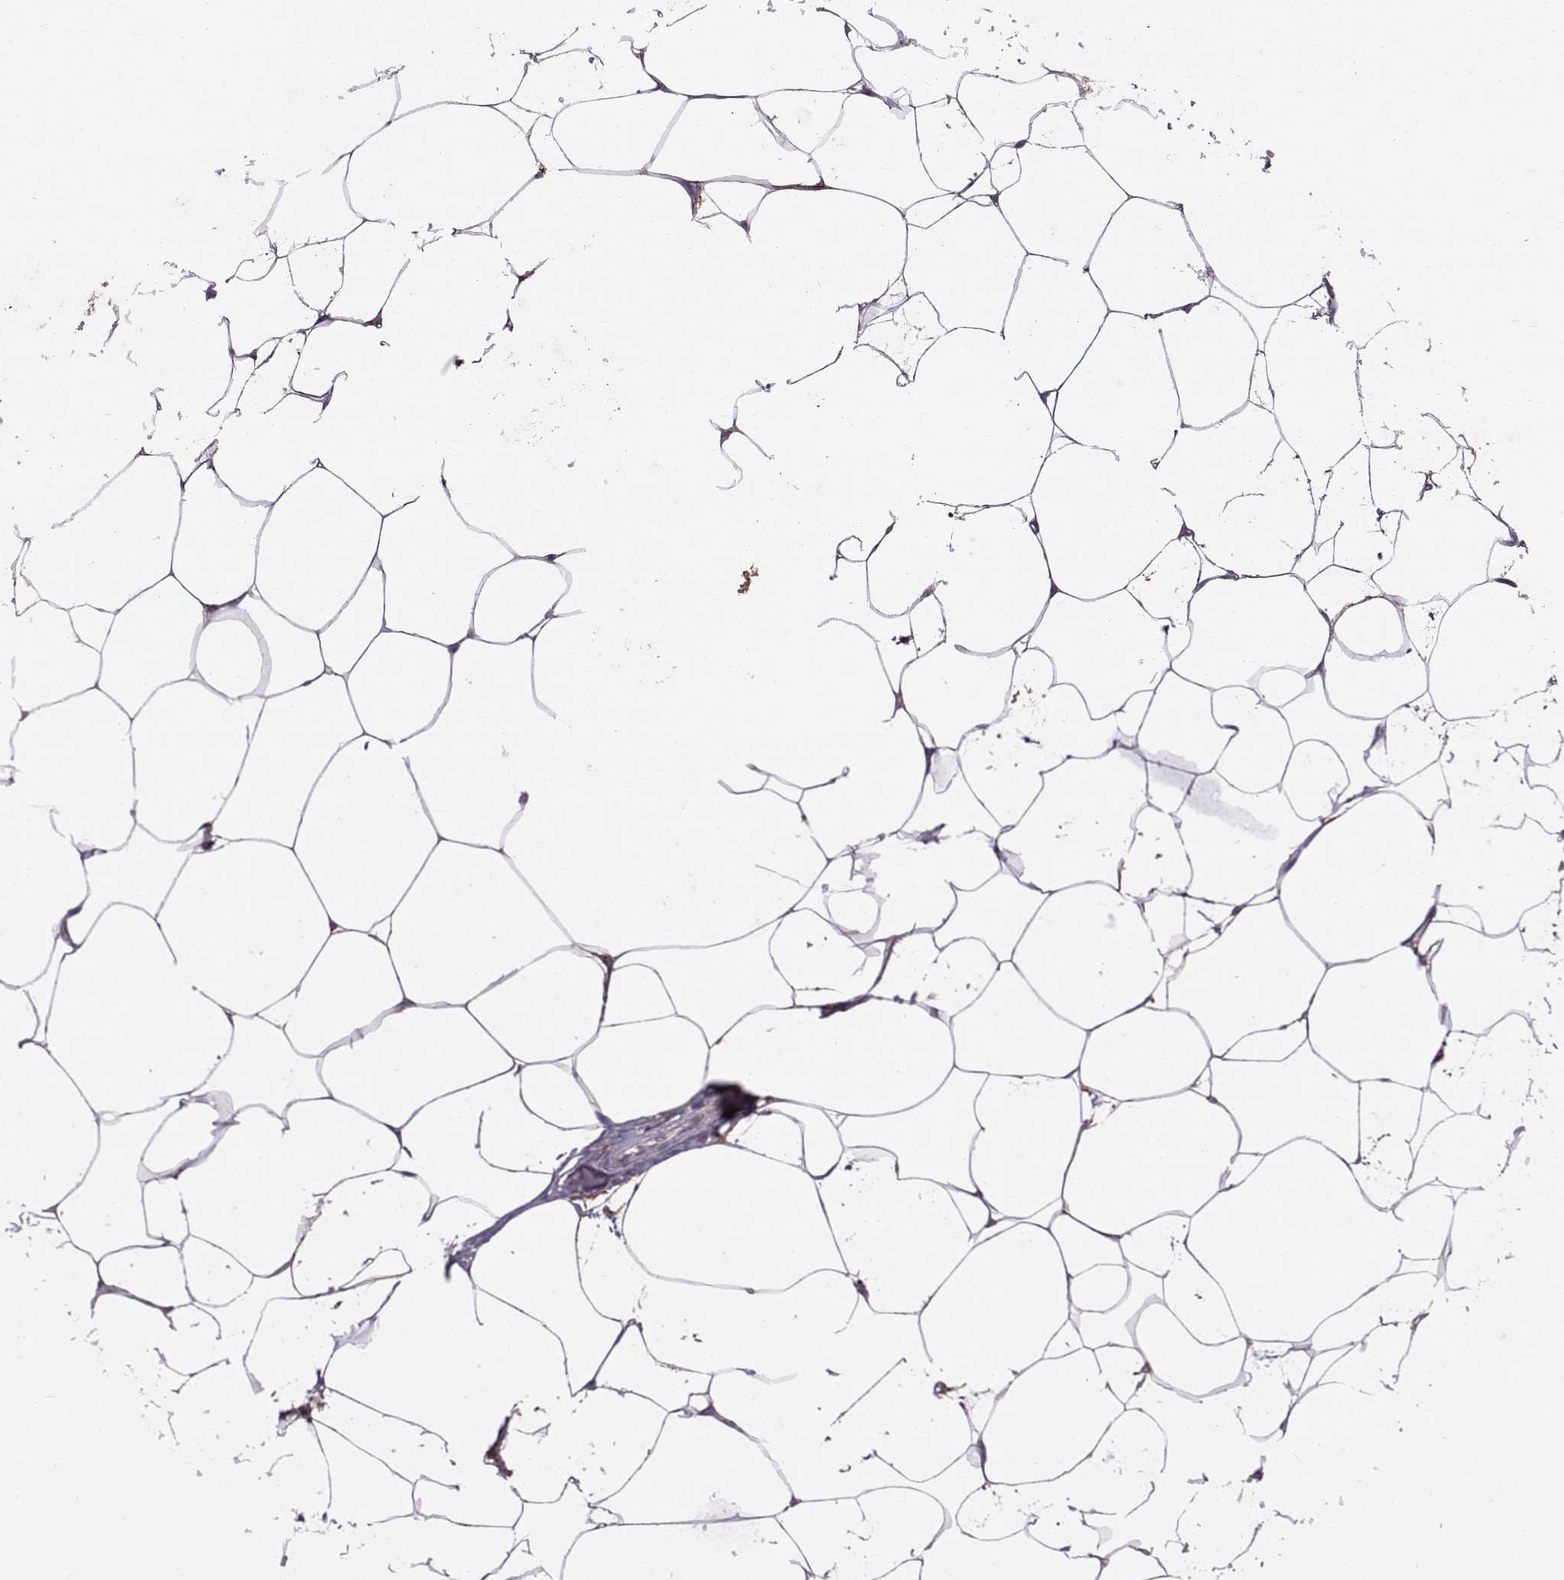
{"staining": {"intensity": "negative", "quantity": "none", "location": "none"}, "tissue": "breast", "cell_type": "Adipocytes", "image_type": "normal", "snomed": [{"axis": "morphology", "description": "Normal tissue, NOS"}, {"axis": "topography", "description": "Breast"}], "caption": "Immunohistochemistry of normal human breast reveals no staining in adipocytes. Brightfield microscopy of immunohistochemistry (IHC) stained with DAB (3,3'-diaminobenzidine) (brown) and hematoxylin (blue), captured at high magnification.", "gene": "EMILIN2", "patient": {"sex": "female", "age": 32}}